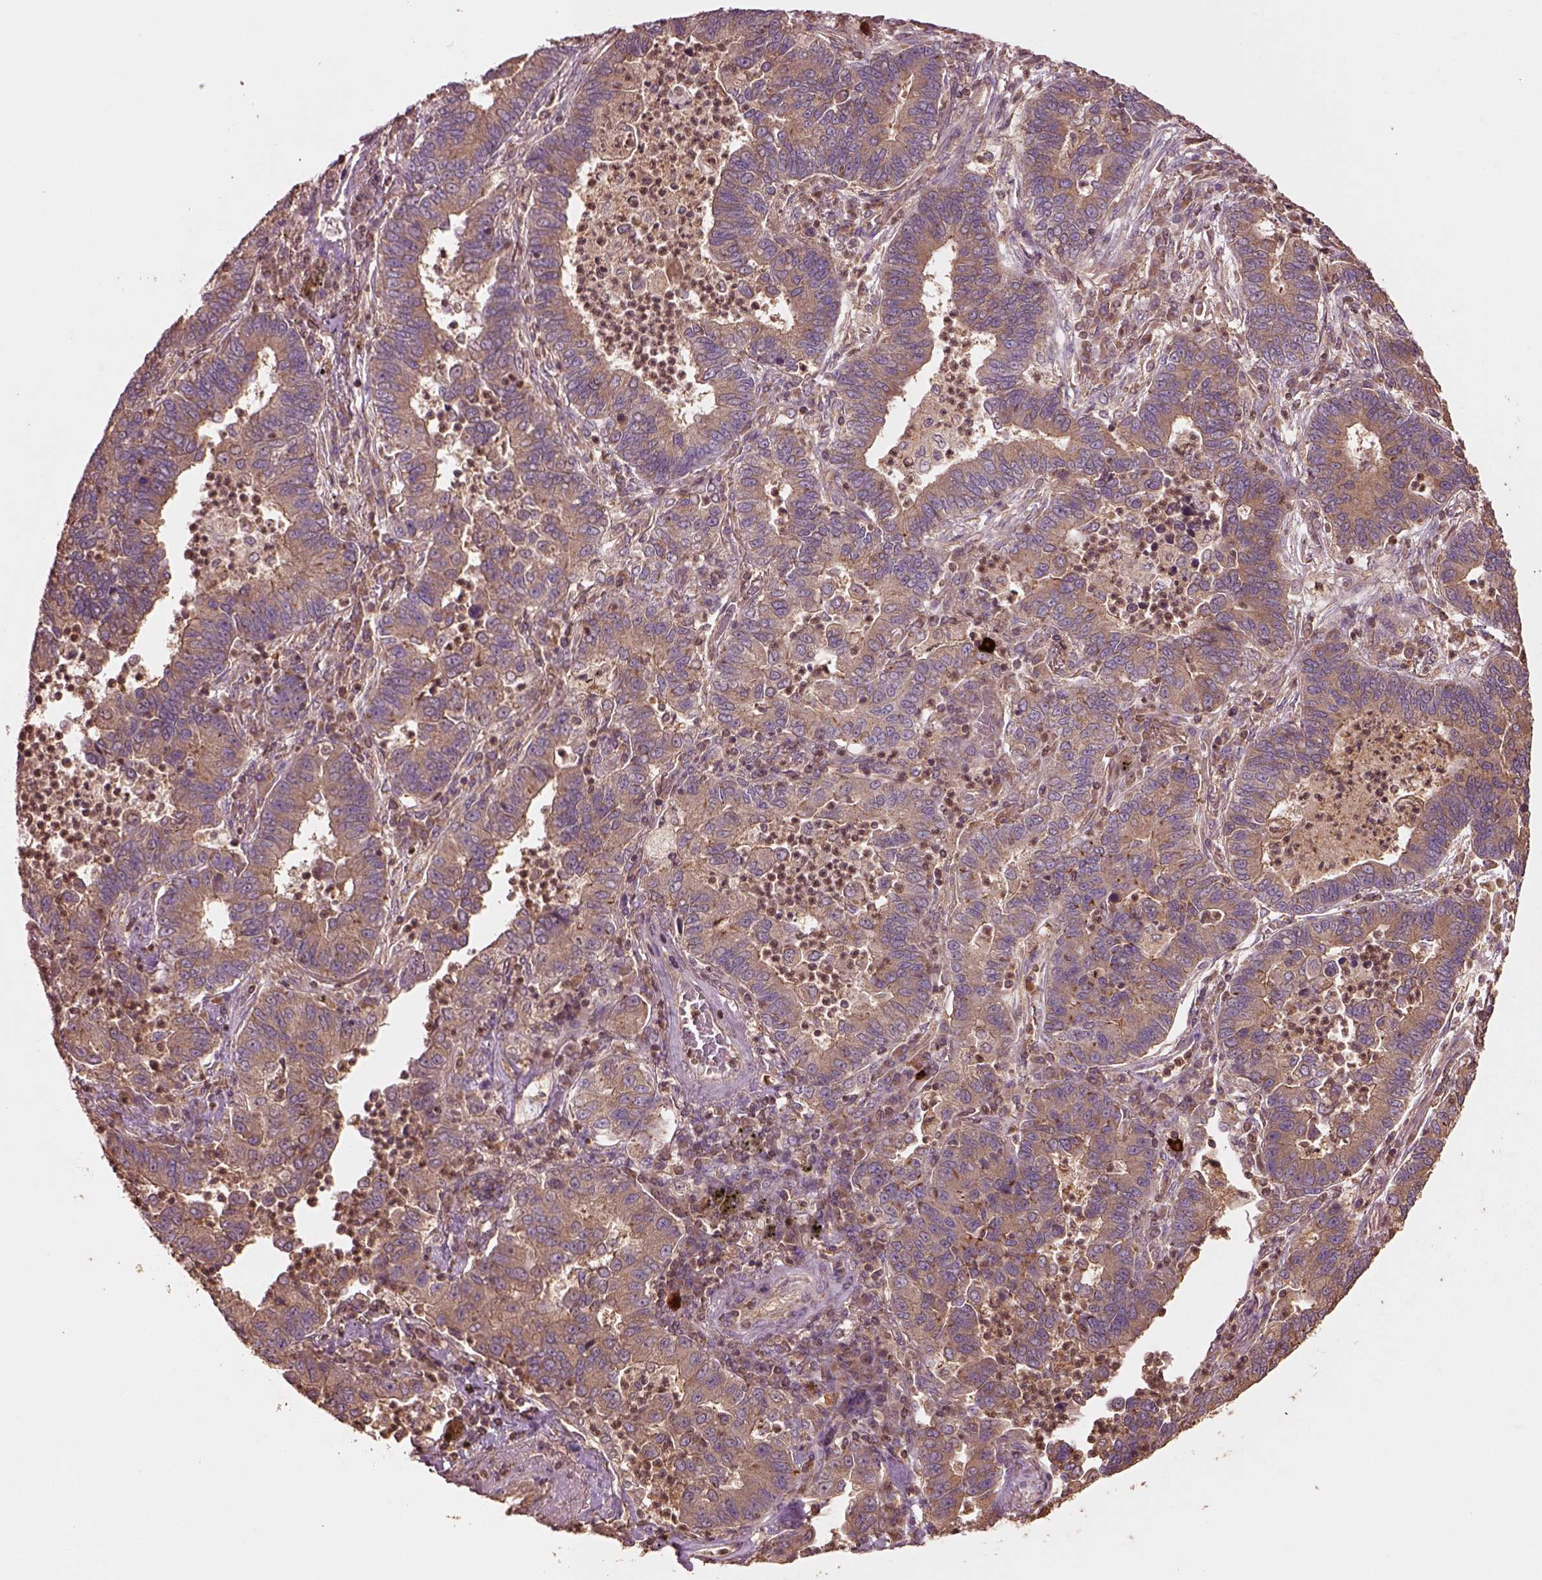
{"staining": {"intensity": "moderate", "quantity": ">75%", "location": "cytoplasmic/membranous"}, "tissue": "lung cancer", "cell_type": "Tumor cells", "image_type": "cancer", "snomed": [{"axis": "morphology", "description": "Adenocarcinoma, NOS"}, {"axis": "topography", "description": "Lung"}], "caption": "Approximately >75% of tumor cells in human lung cancer show moderate cytoplasmic/membranous protein staining as visualized by brown immunohistochemical staining.", "gene": "TRADD", "patient": {"sex": "female", "age": 57}}